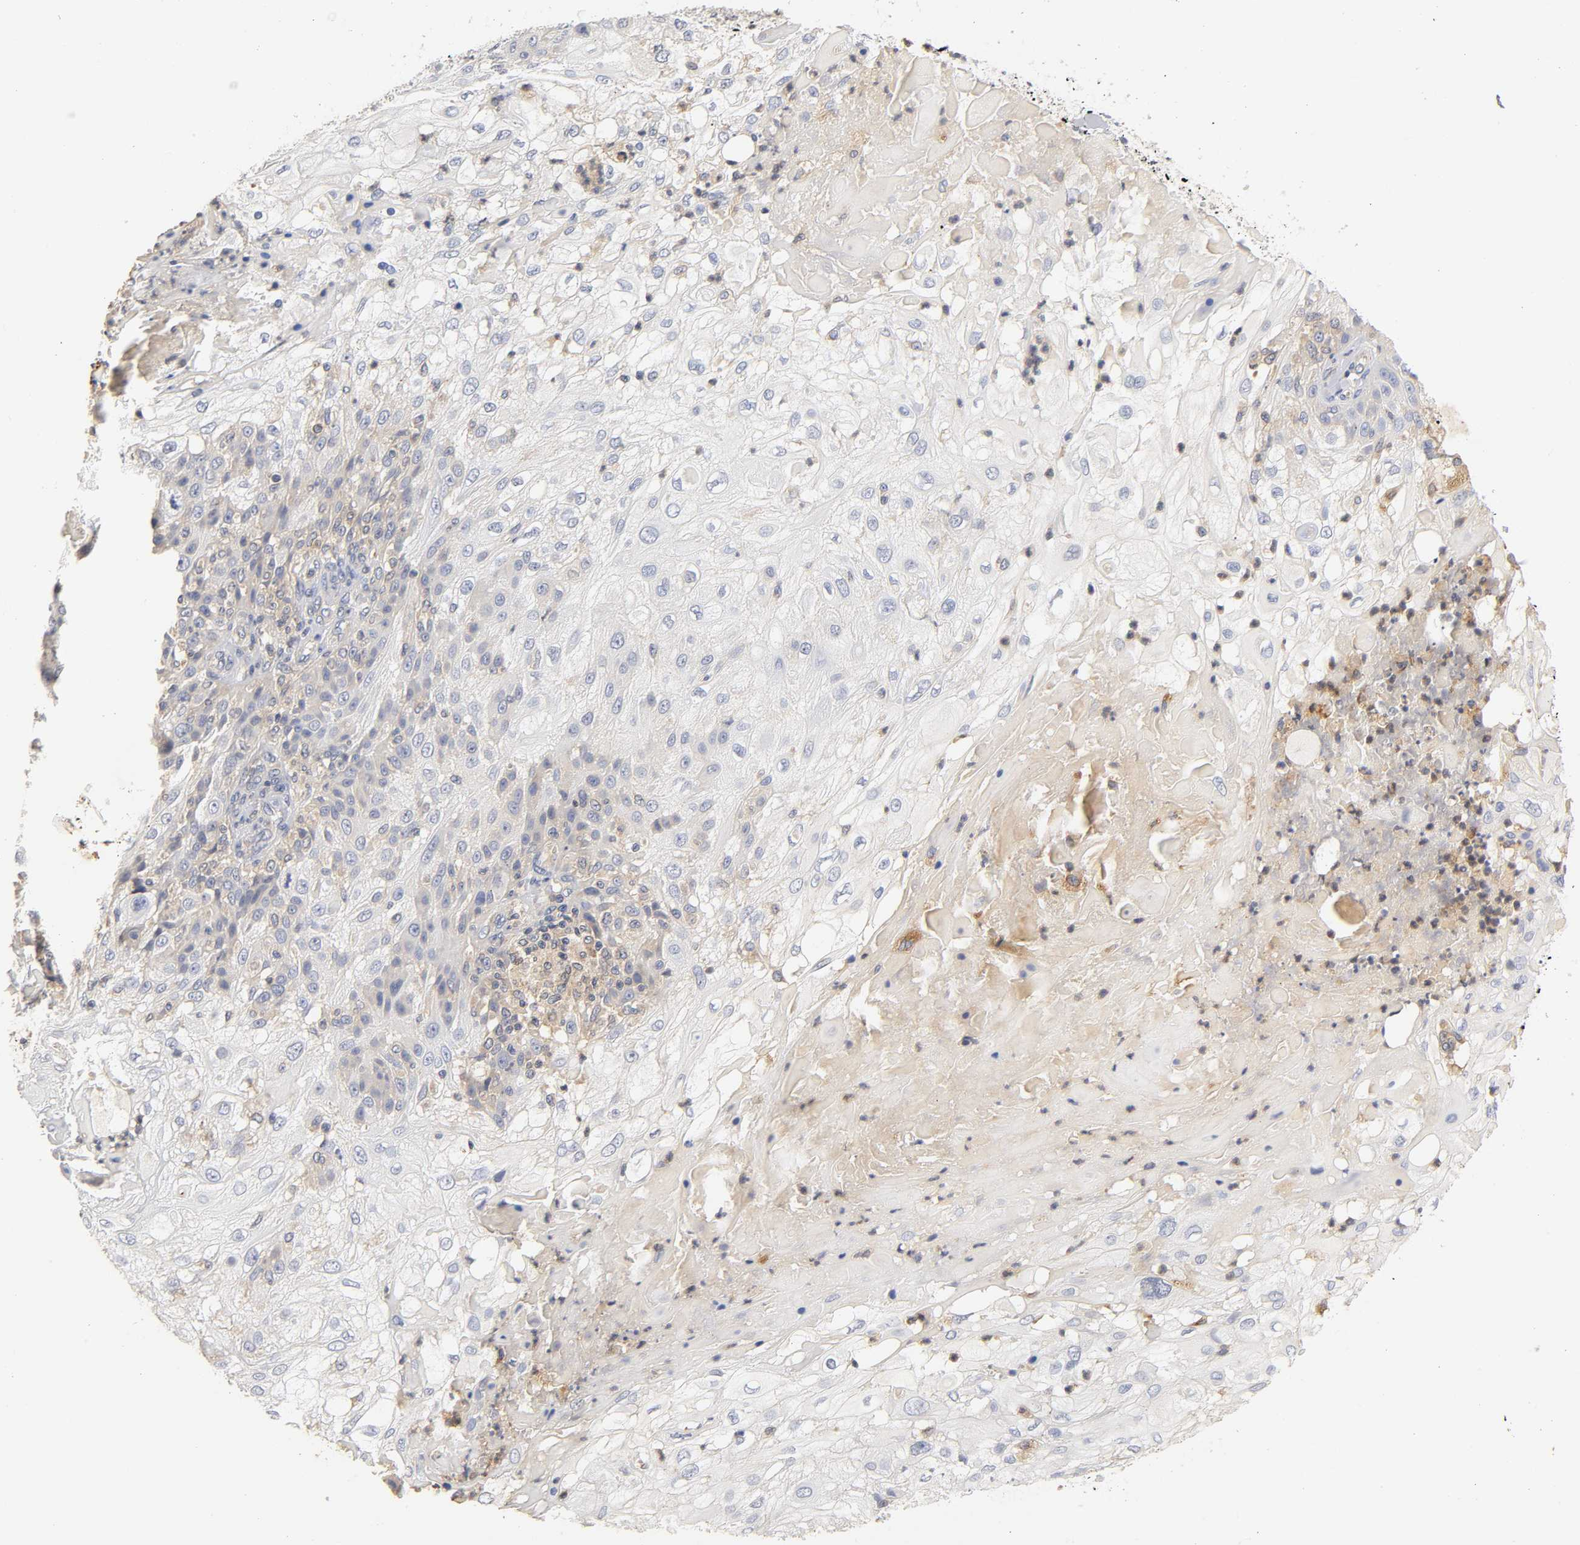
{"staining": {"intensity": "negative", "quantity": "none", "location": "none"}, "tissue": "skin cancer", "cell_type": "Tumor cells", "image_type": "cancer", "snomed": [{"axis": "morphology", "description": "Normal tissue, NOS"}, {"axis": "morphology", "description": "Squamous cell carcinoma, NOS"}, {"axis": "topography", "description": "Skin"}], "caption": "The IHC histopathology image has no significant expression in tumor cells of skin cancer (squamous cell carcinoma) tissue. (Stains: DAB immunohistochemistry (IHC) with hematoxylin counter stain, Microscopy: brightfield microscopy at high magnification).", "gene": "RHOA", "patient": {"sex": "female", "age": 83}}